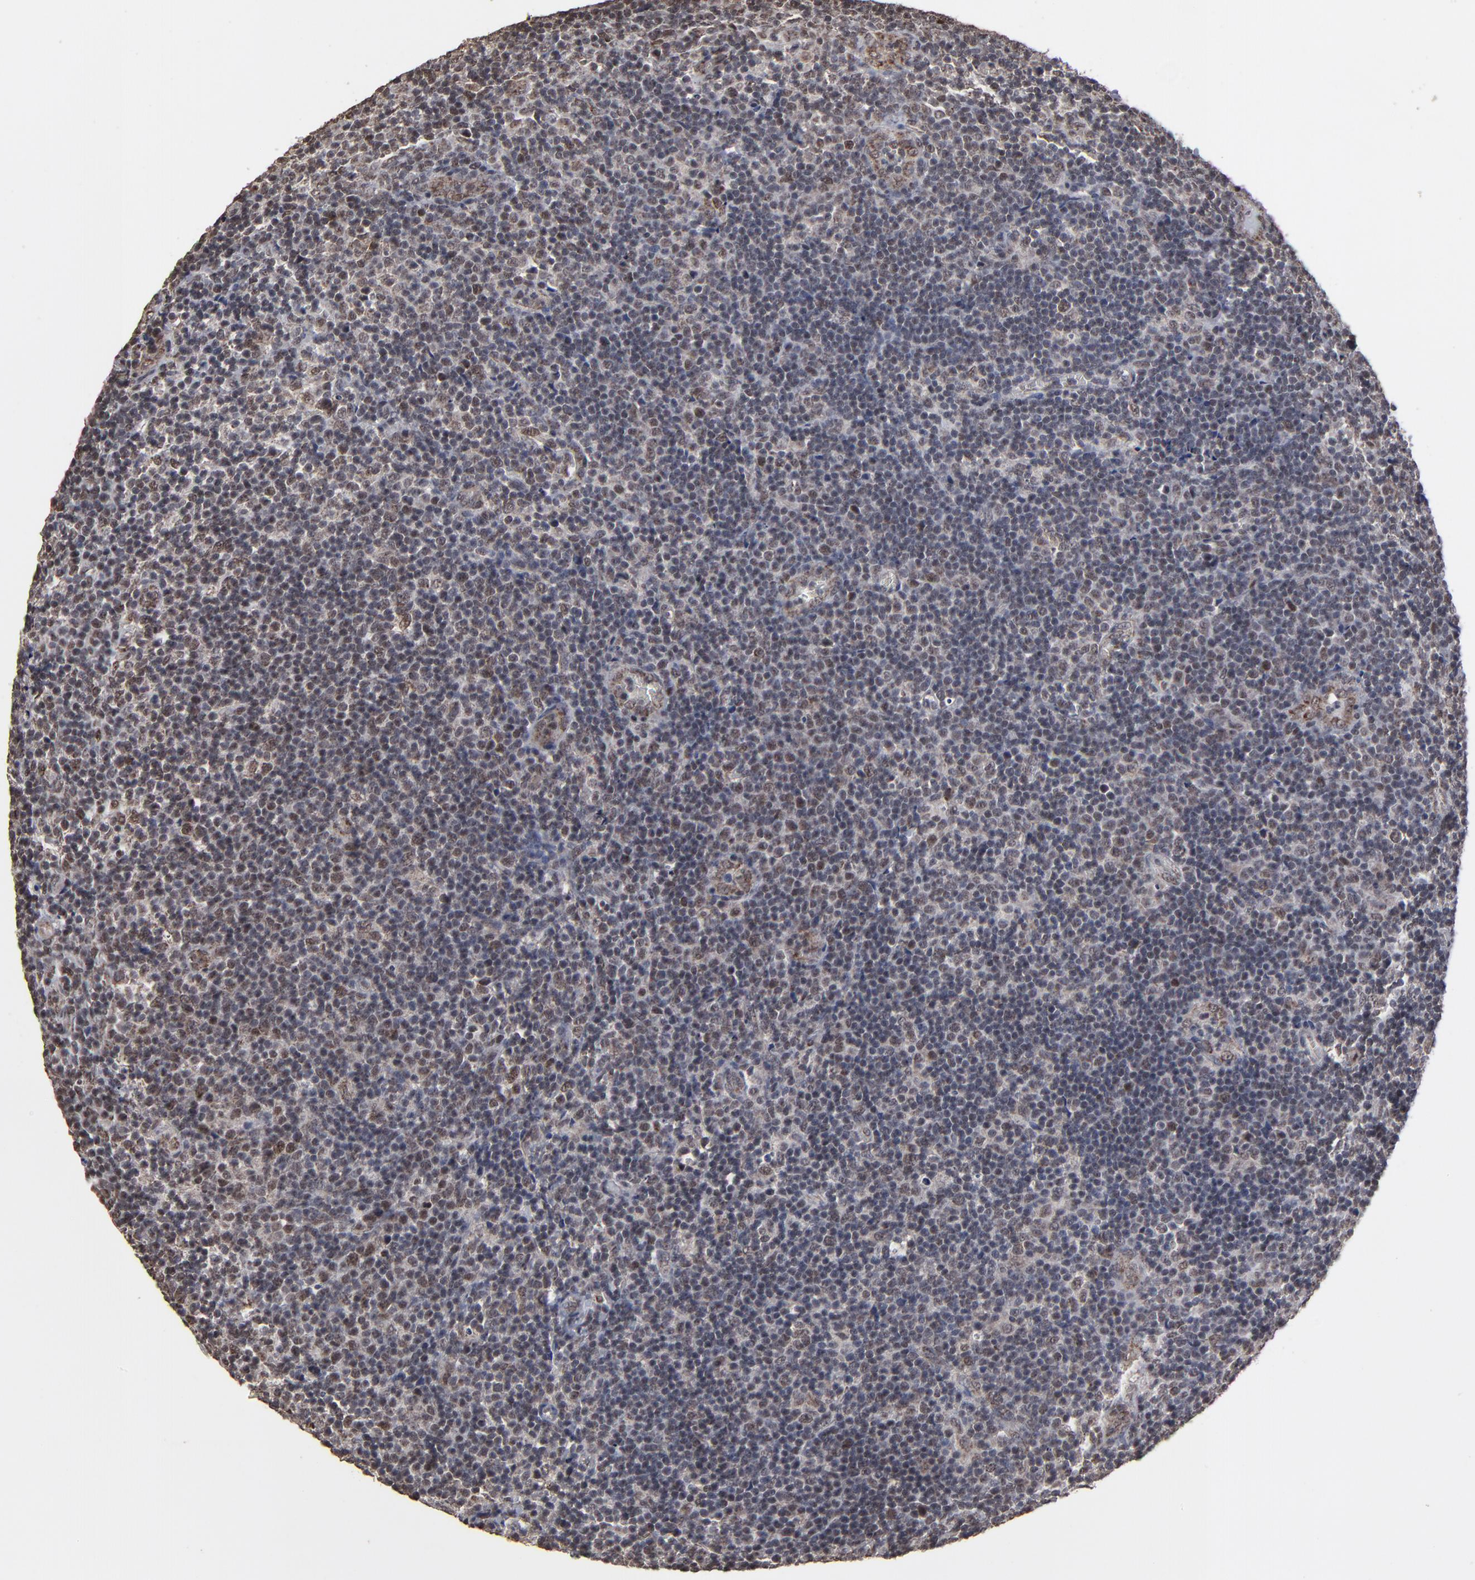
{"staining": {"intensity": "weak", "quantity": "25%-75%", "location": "nuclear"}, "tissue": "lymphoma", "cell_type": "Tumor cells", "image_type": "cancer", "snomed": [{"axis": "morphology", "description": "Malignant lymphoma, non-Hodgkin's type, Low grade"}, {"axis": "topography", "description": "Lymph node"}], "caption": "The image demonstrates a brown stain indicating the presence of a protein in the nuclear of tumor cells in malignant lymphoma, non-Hodgkin's type (low-grade).", "gene": "BNIP3", "patient": {"sex": "male", "age": 74}}